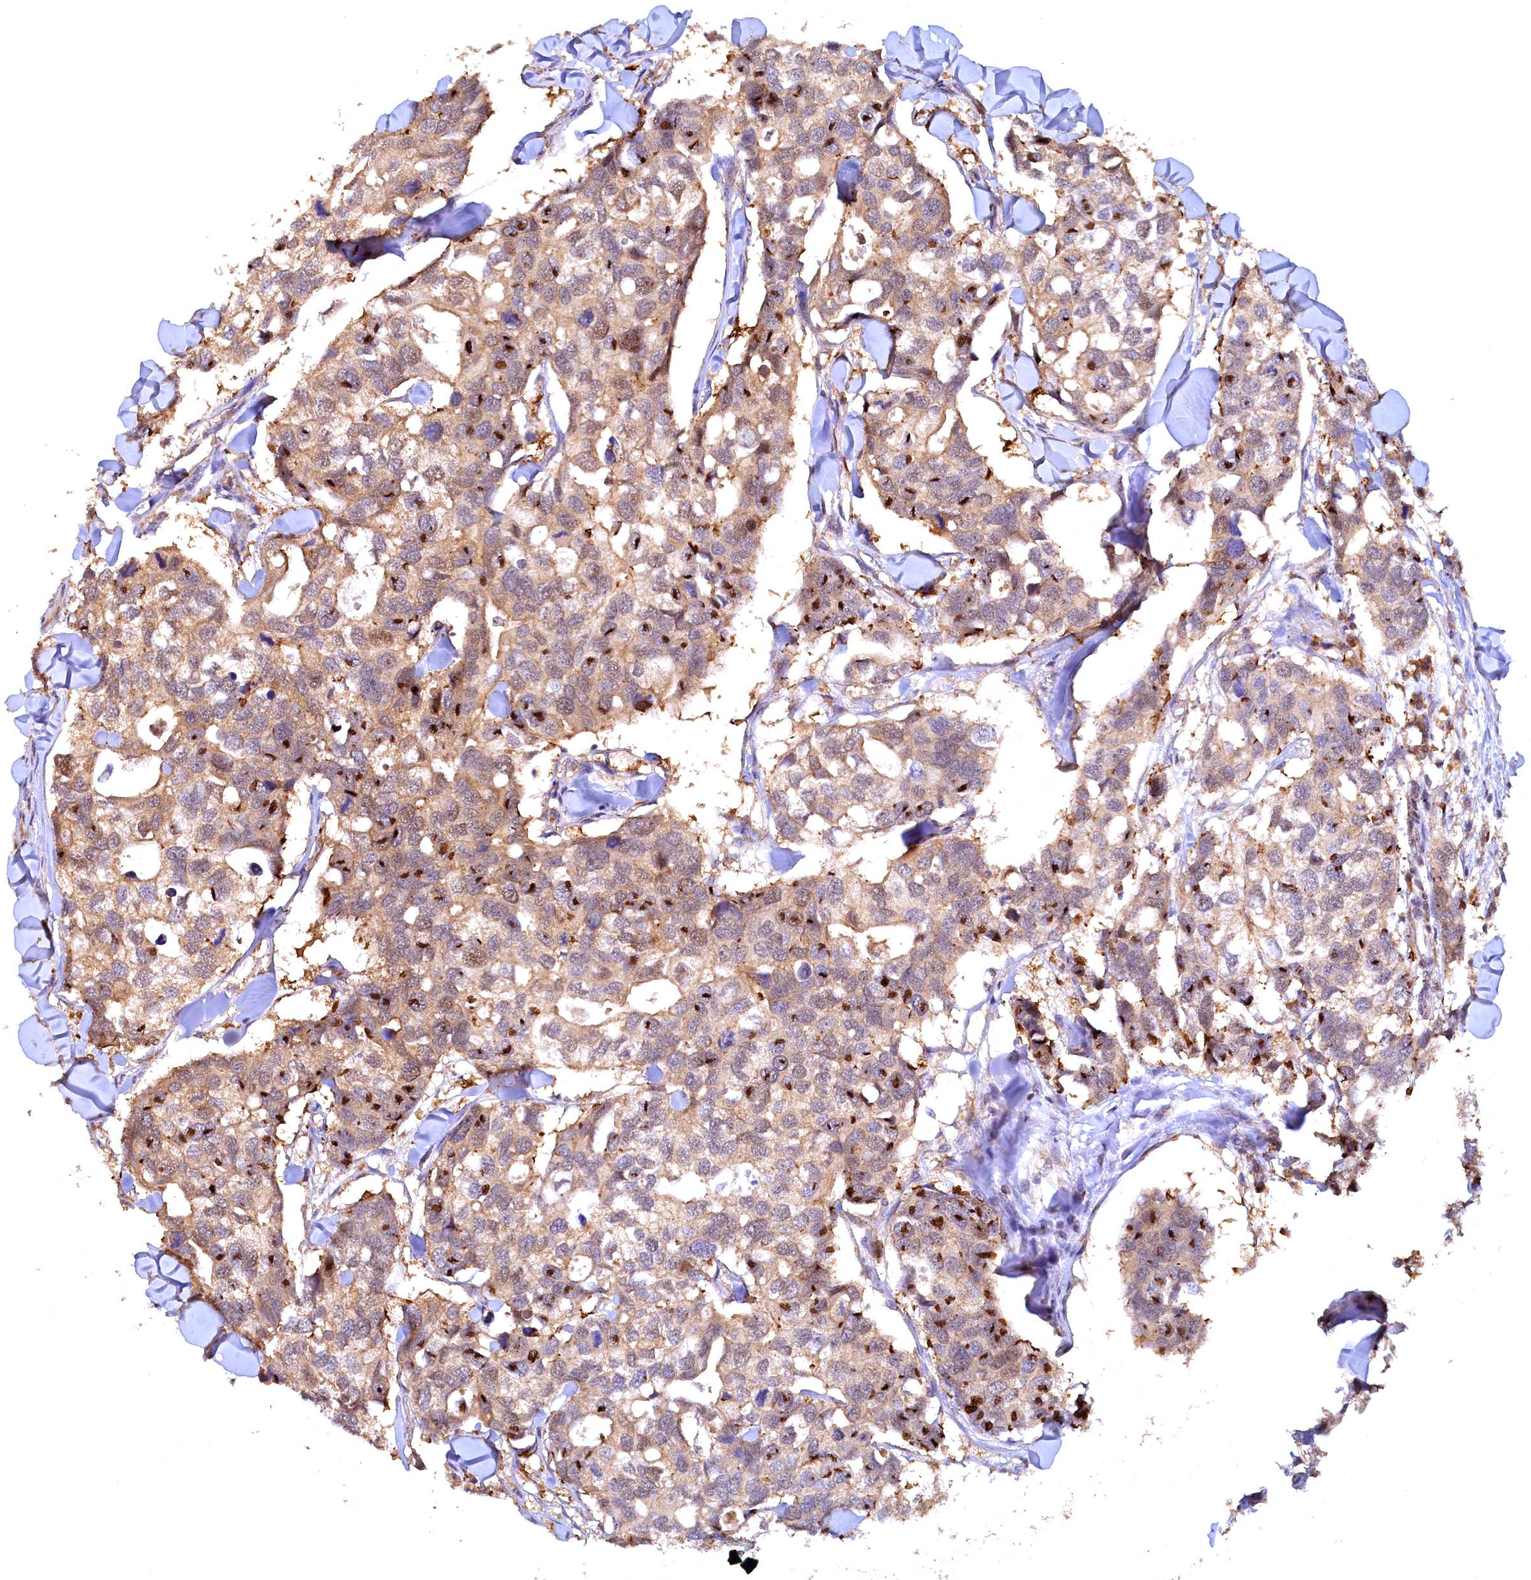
{"staining": {"intensity": "moderate", "quantity": ">75%", "location": "cytoplasmic/membranous"}, "tissue": "breast cancer", "cell_type": "Tumor cells", "image_type": "cancer", "snomed": [{"axis": "morphology", "description": "Duct carcinoma"}, {"axis": "topography", "description": "Breast"}], "caption": "Protein analysis of intraductal carcinoma (breast) tissue displays moderate cytoplasmic/membranous positivity in approximately >75% of tumor cells.", "gene": "UBL7", "patient": {"sex": "female", "age": 83}}